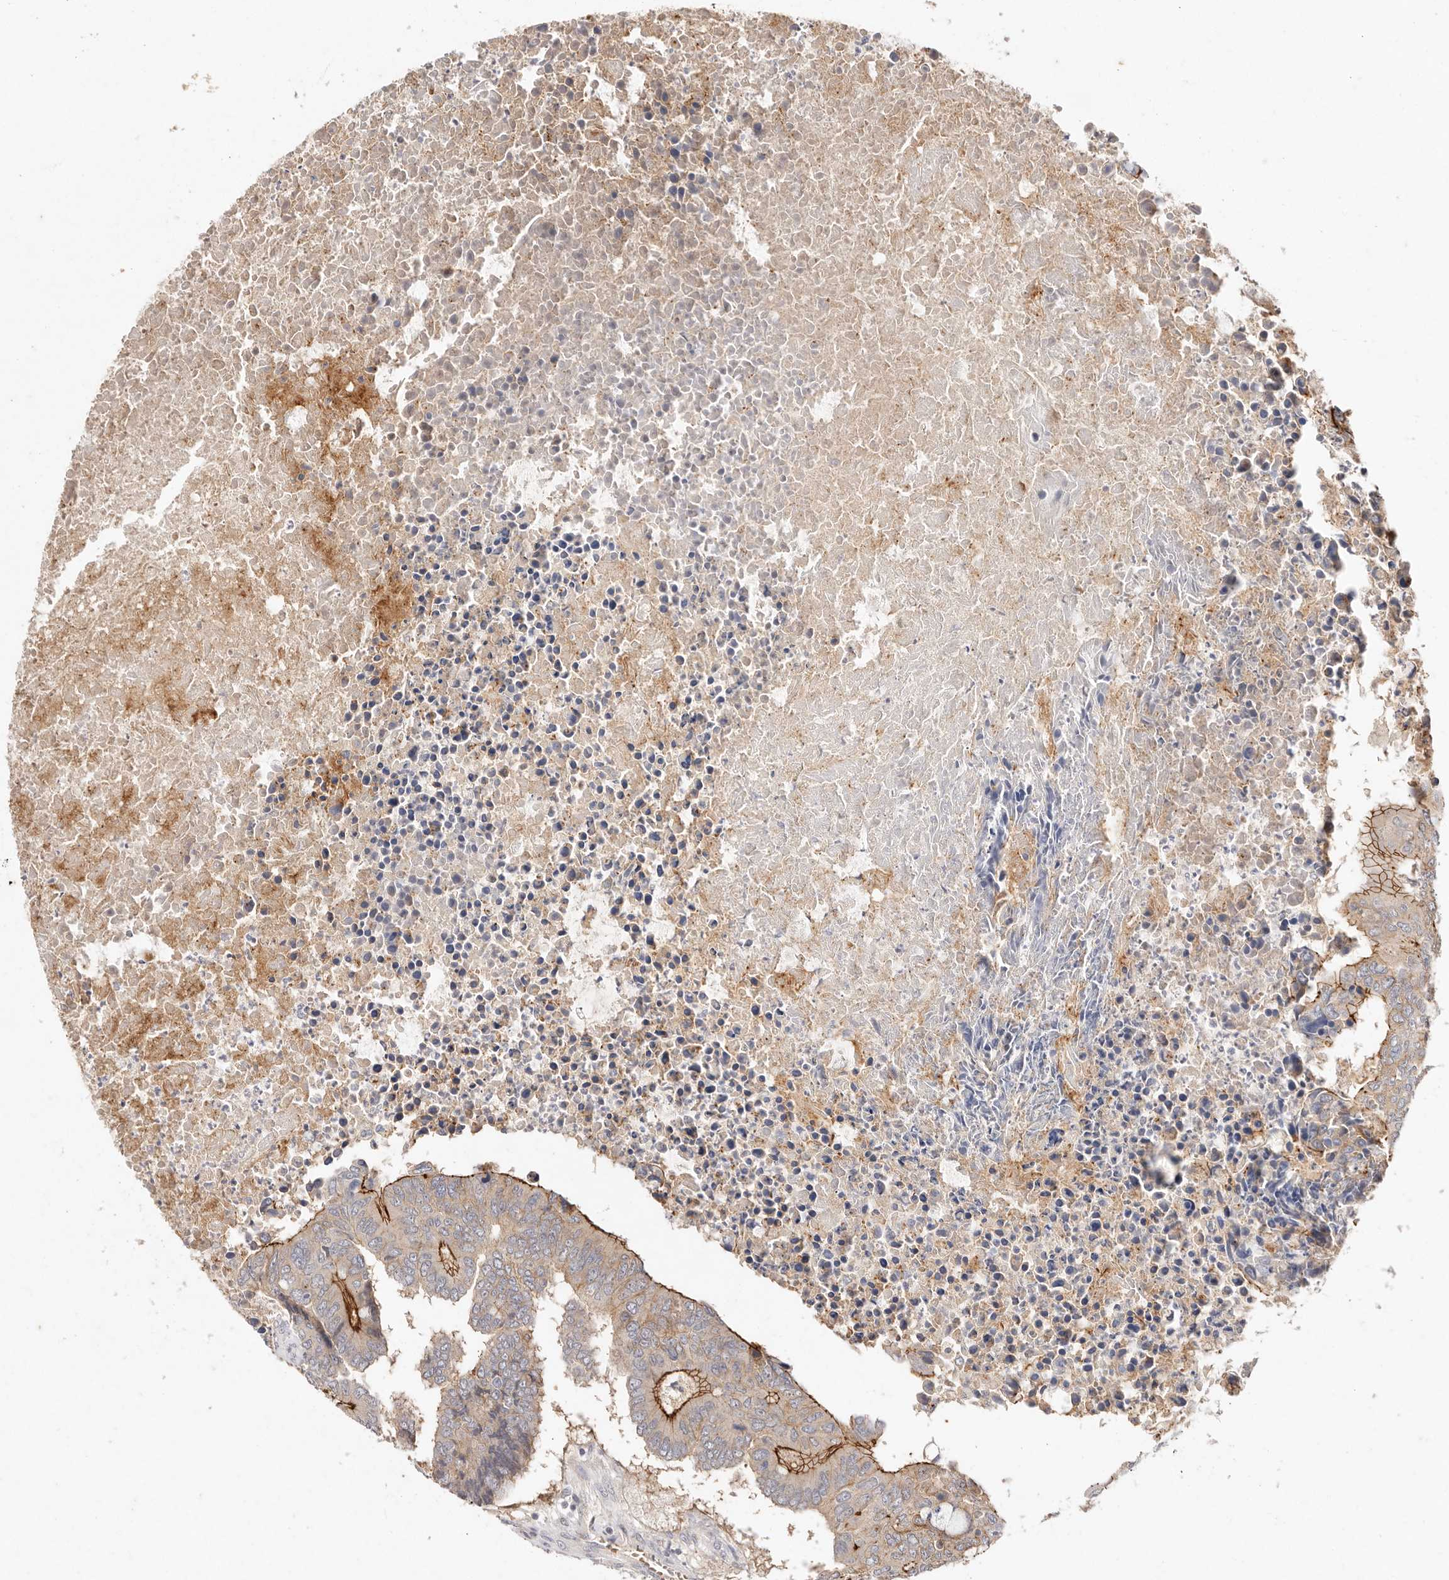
{"staining": {"intensity": "strong", "quantity": "25%-75%", "location": "cytoplasmic/membranous"}, "tissue": "colorectal cancer", "cell_type": "Tumor cells", "image_type": "cancer", "snomed": [{"axis": "morphology", "description": "Adenocarcinoma, NOS"}, {"axis": "topography", "description": "Colon"}], "caption": "A high-resolution photomicrograph shows IHC staining of colorectal cancer, which displays strong cytoplasmic/membranous expression in about 25%-75% of tumor cells.", "gene": "CXADR", "patient": {"sex": "male", "age": 87}}